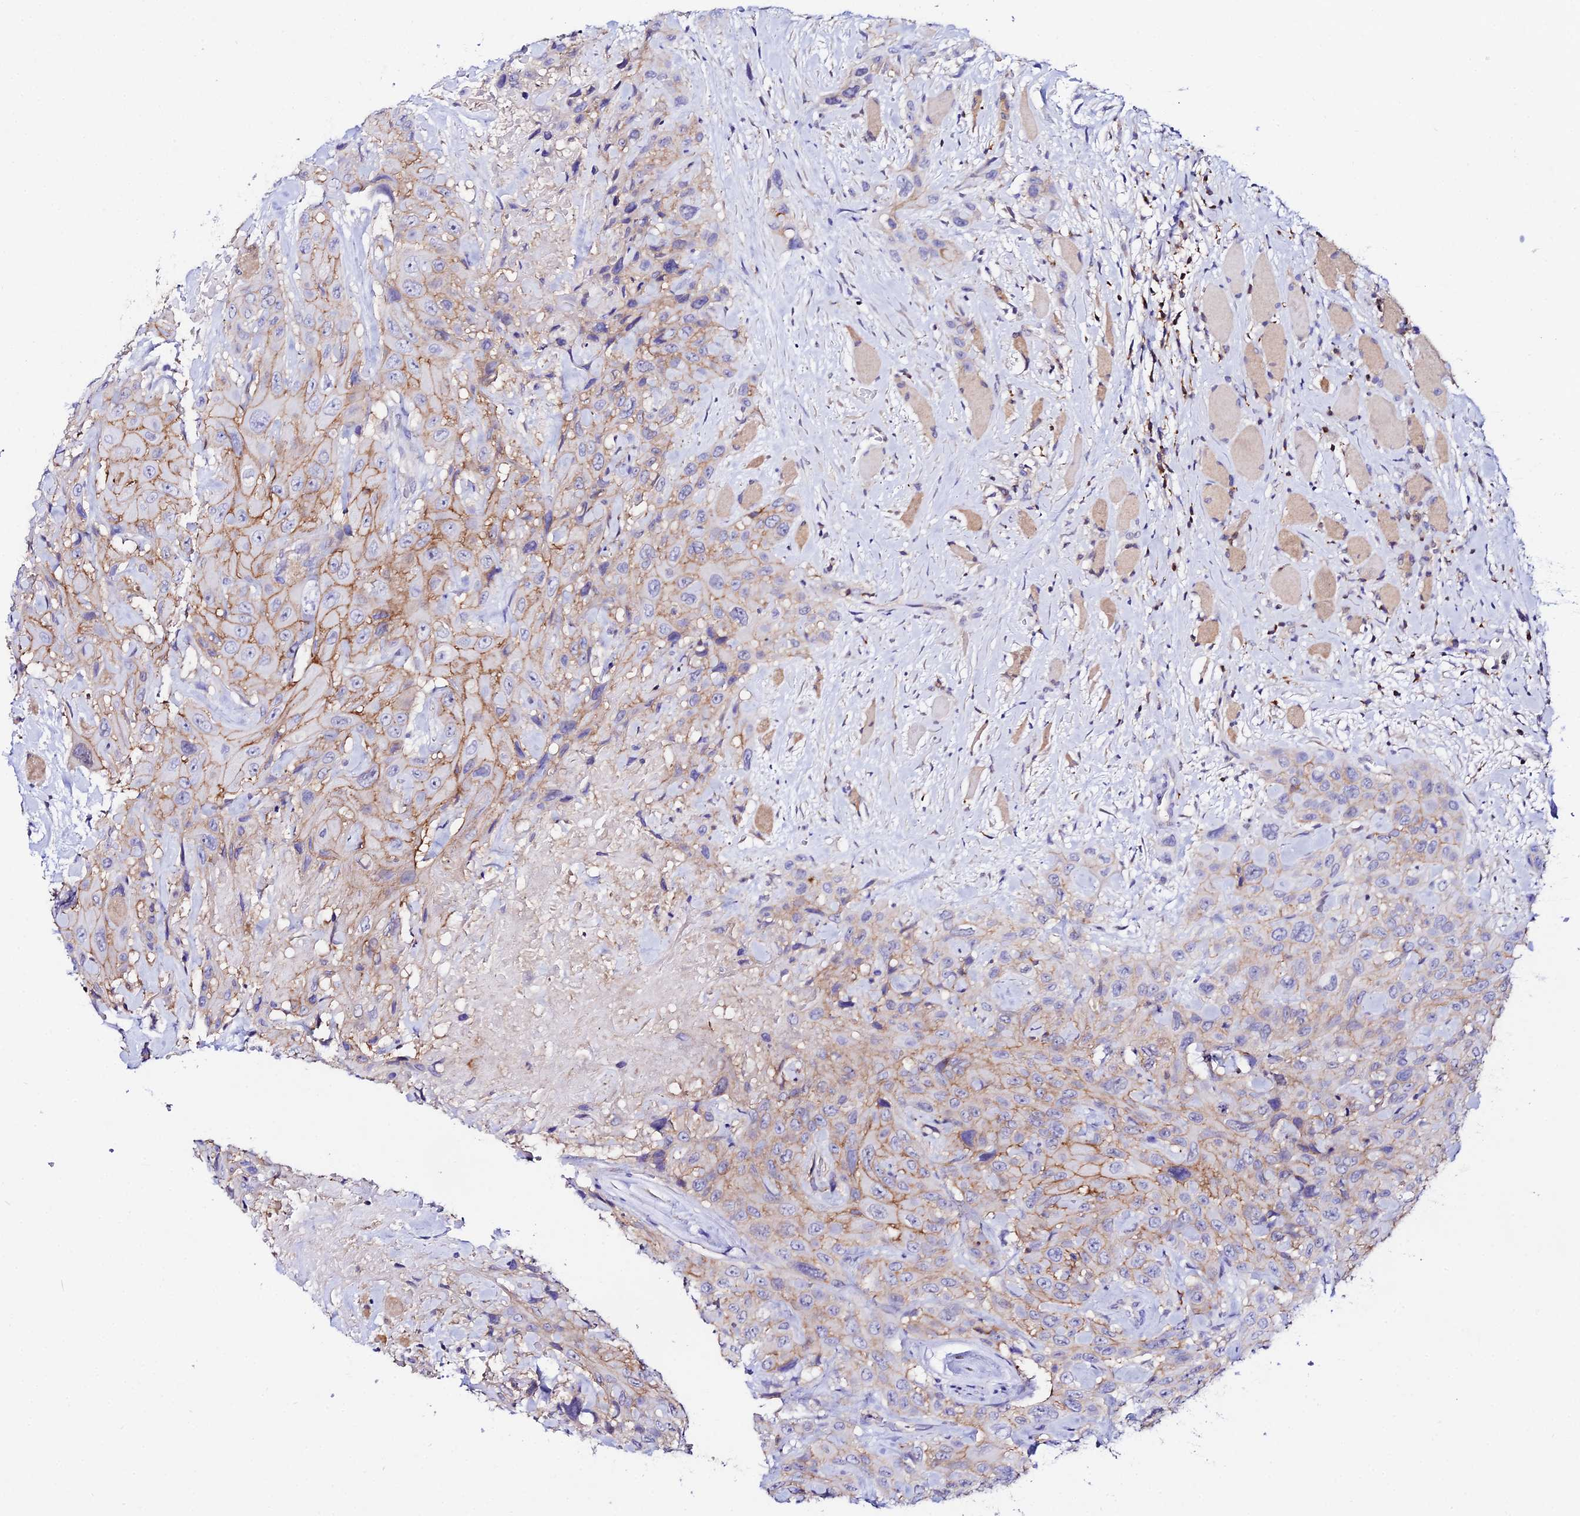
{"staining": {"intensity": "moderate", "quantity": "25%-75%", "location": "cytoplasmic/membranous"}, "tissue": "head and neck cancer", "cell_type": "Tumor cells", "image_type": "cancer", "snomed": [{"axis": "morphology", "description": "Squamous cell carcinoma, NOS"}, {"axis": "topography", "description": "Head-Neck"}], "caption": "This is a histology image of immunohistochemistry (IHC) staining of head and neck cancer (squamous cell carcinoma), which shows moderate positivity in the cytoplasmic/membranous of tumor cells.", "gene": "S100A16", "patient": {"sex": "male", "age": 81}}